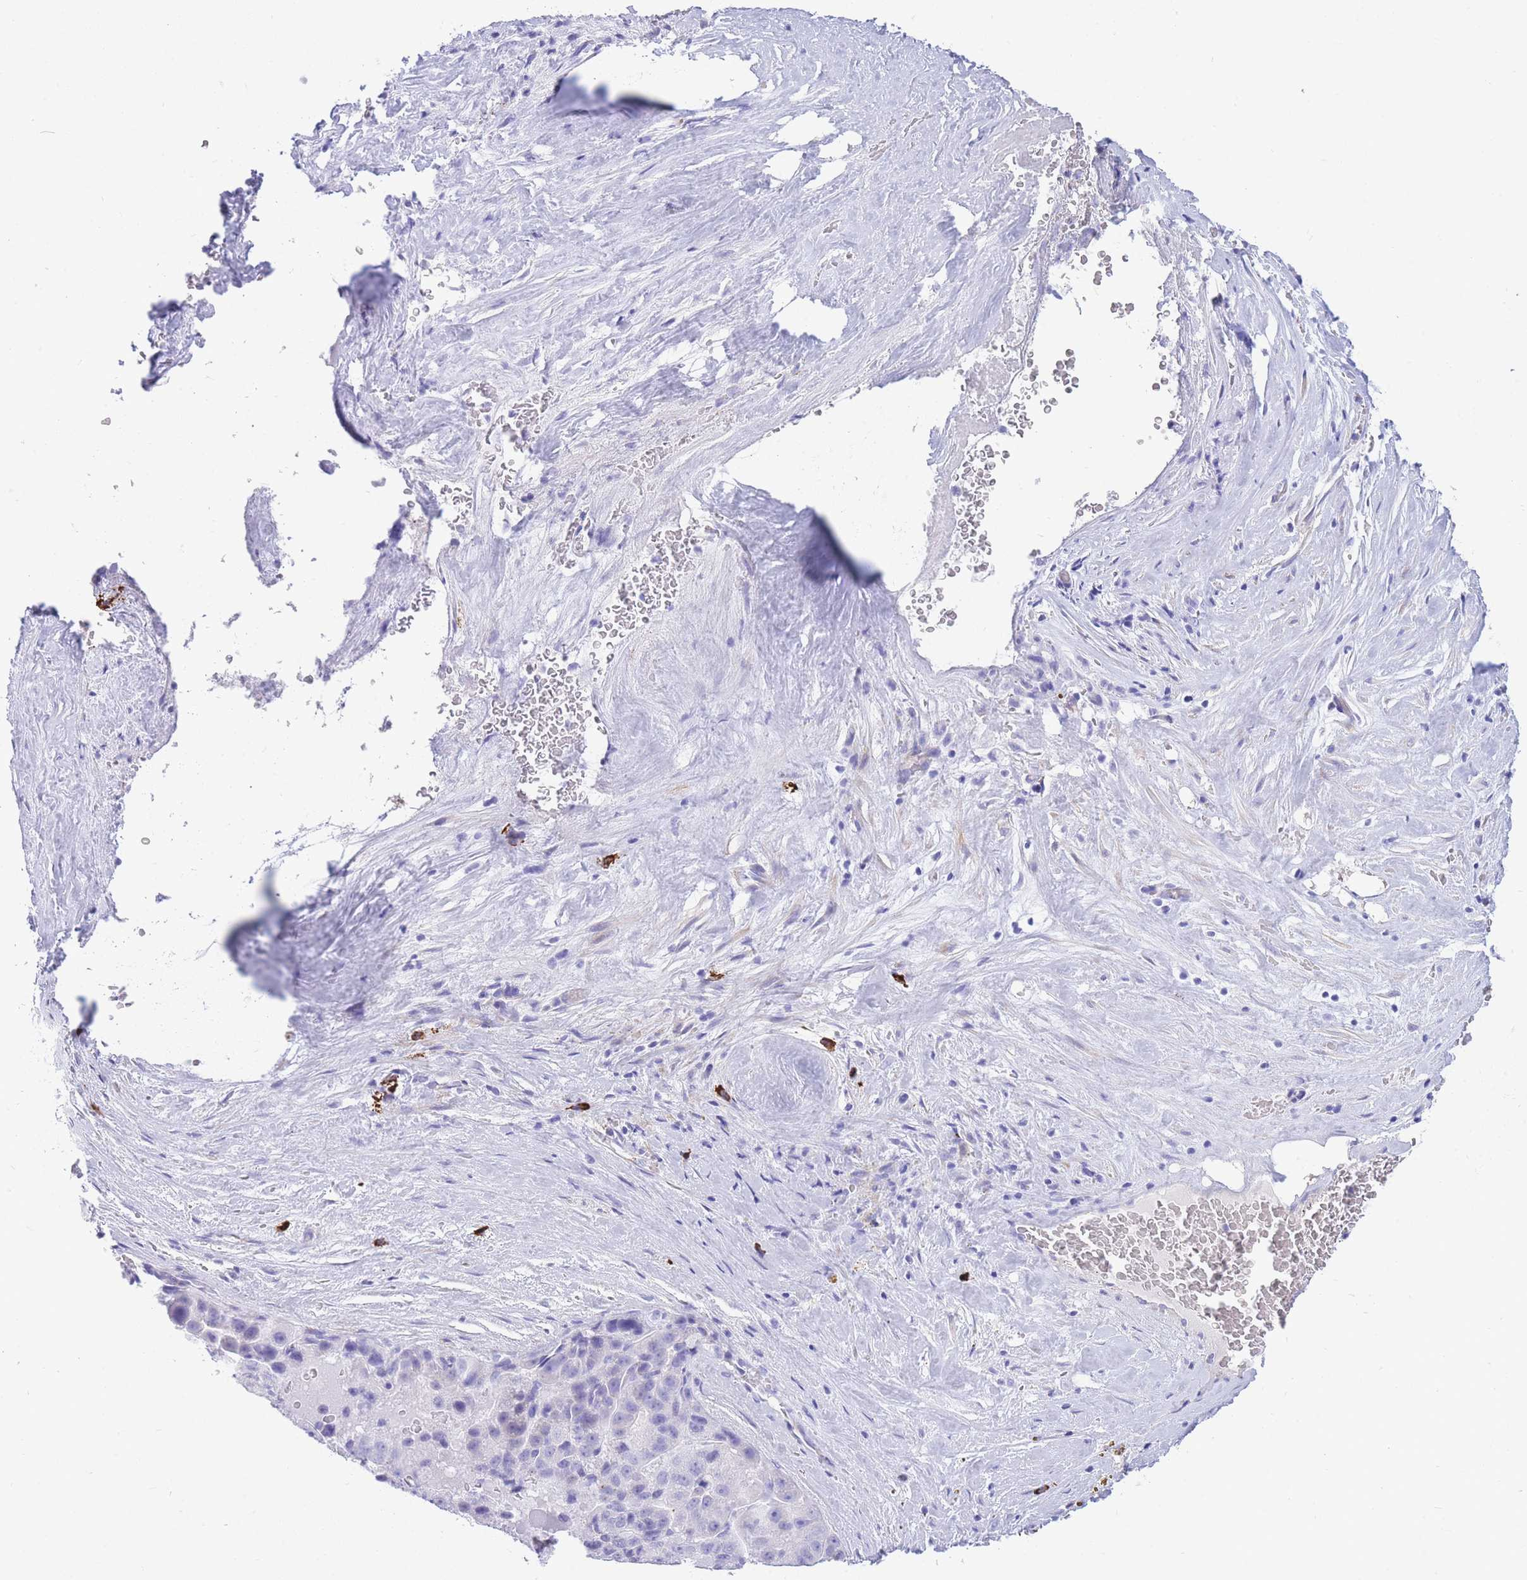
{"staining": {"intensity": "negative", "quantity": "none", "location": "none"}, "tissue": "liver cancer", "cell_type": "Tumor cells", "image_type": "cancer", "snomed": [{"axis": "morphology", "description": "Carcinoma, Hepatocellular, NOS"}, {"axis": "topography", "description": "Liver"}], "caption": "DAB immunohistochemical staining of hepatocellular carcinoma (liver) shows no significant staining in tumor cells. The staining is performed using DAB brown chromogen with nuclei counter-stained in using hematoxylin.", "gene": "ZFP62", "patient": {"sex": "male", "age": 76}}